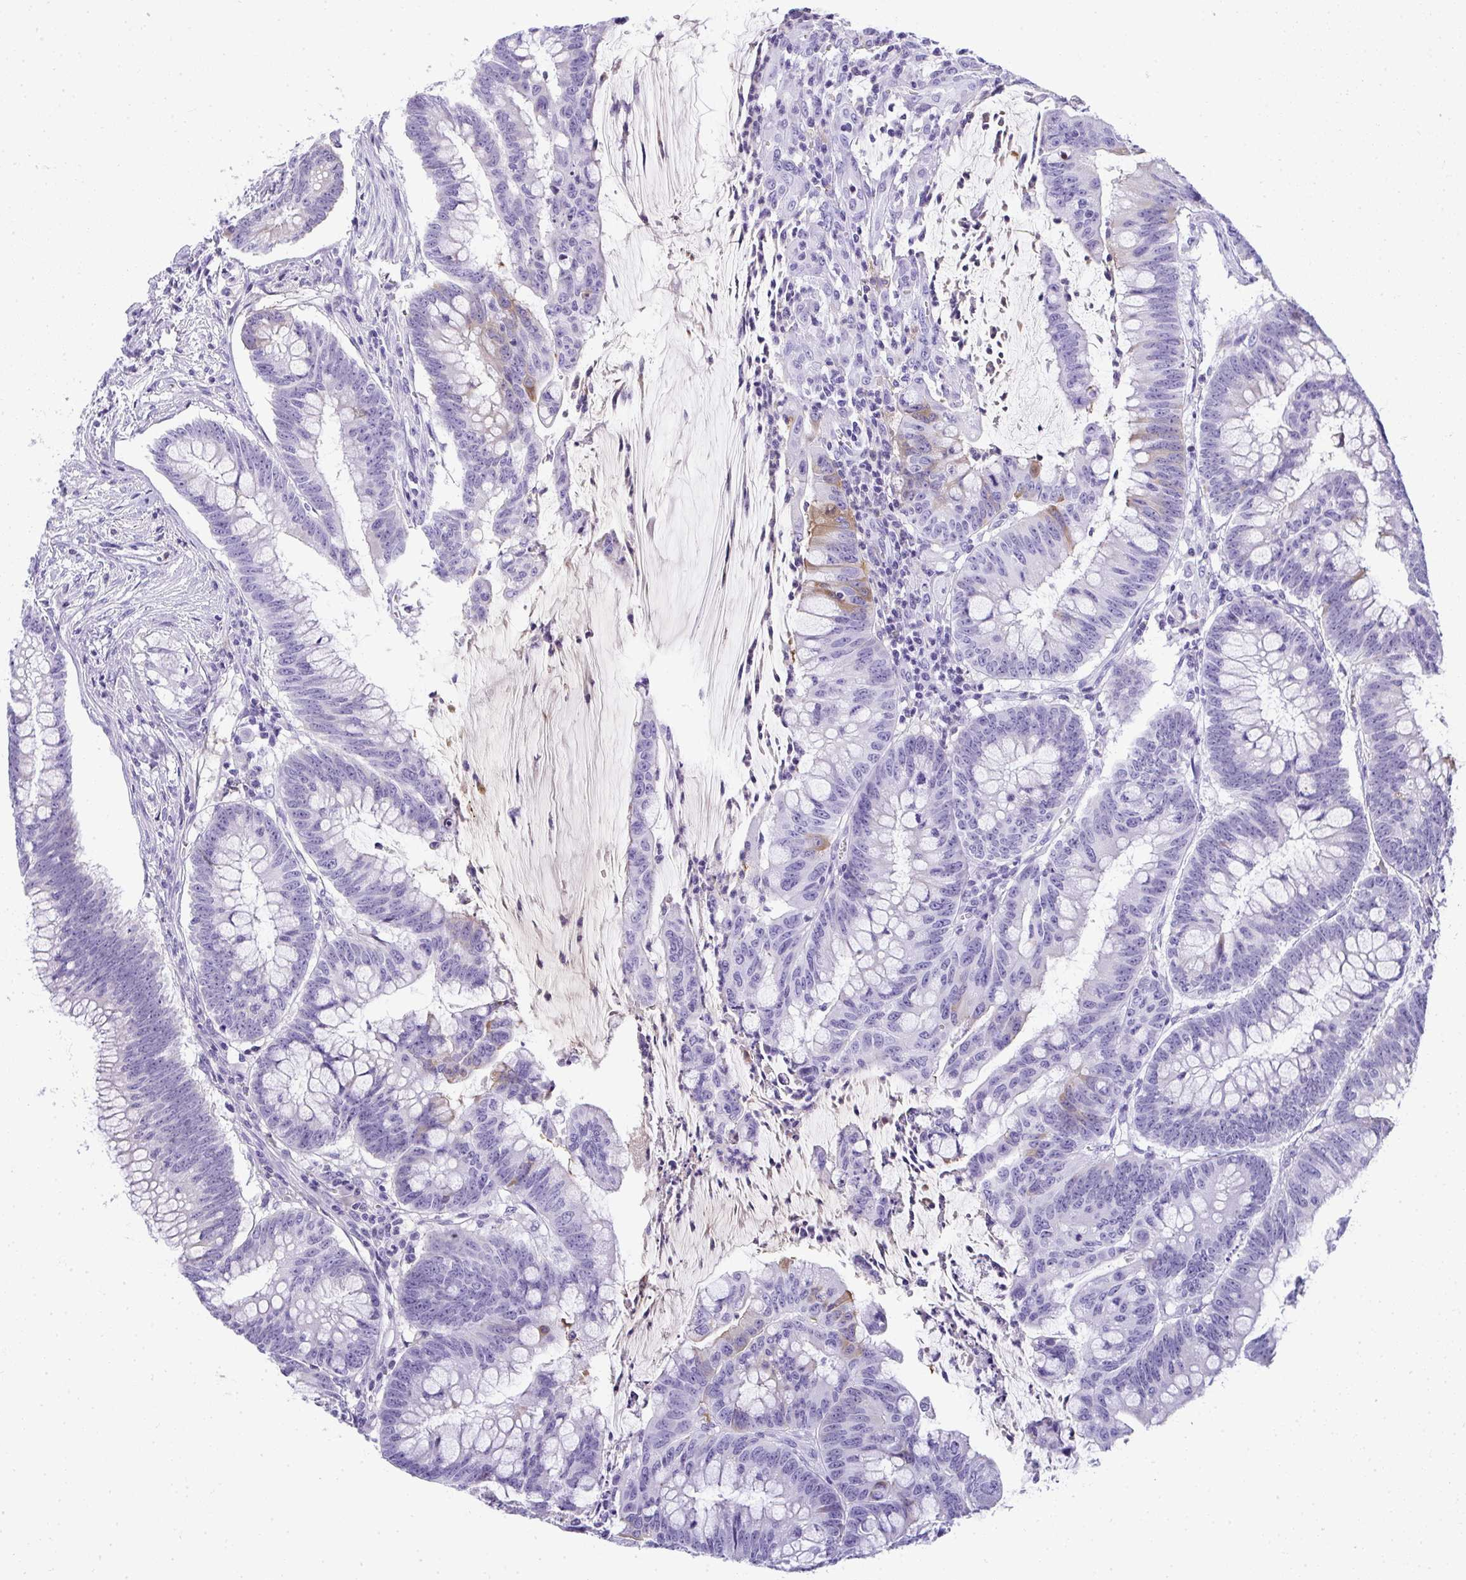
{"staining": {"intensity": "negative", "quantity": "none", "location": "none"}, "tissue": "colorectal cancer", "cell_type": "Tumor cells", "image_type": "cancer", "snomed": [{"axis": "morphology", "description": "Adenocarcinoma, NOS"}, {"axis": "topography", "description": "Colon"}], "caption": "Tumor cells are negative for brown protein staining in colorectal cancer (adenocarcinoma).", "gene": "ZSWIM3", "patient": {"sex": "male", "age": 62}}